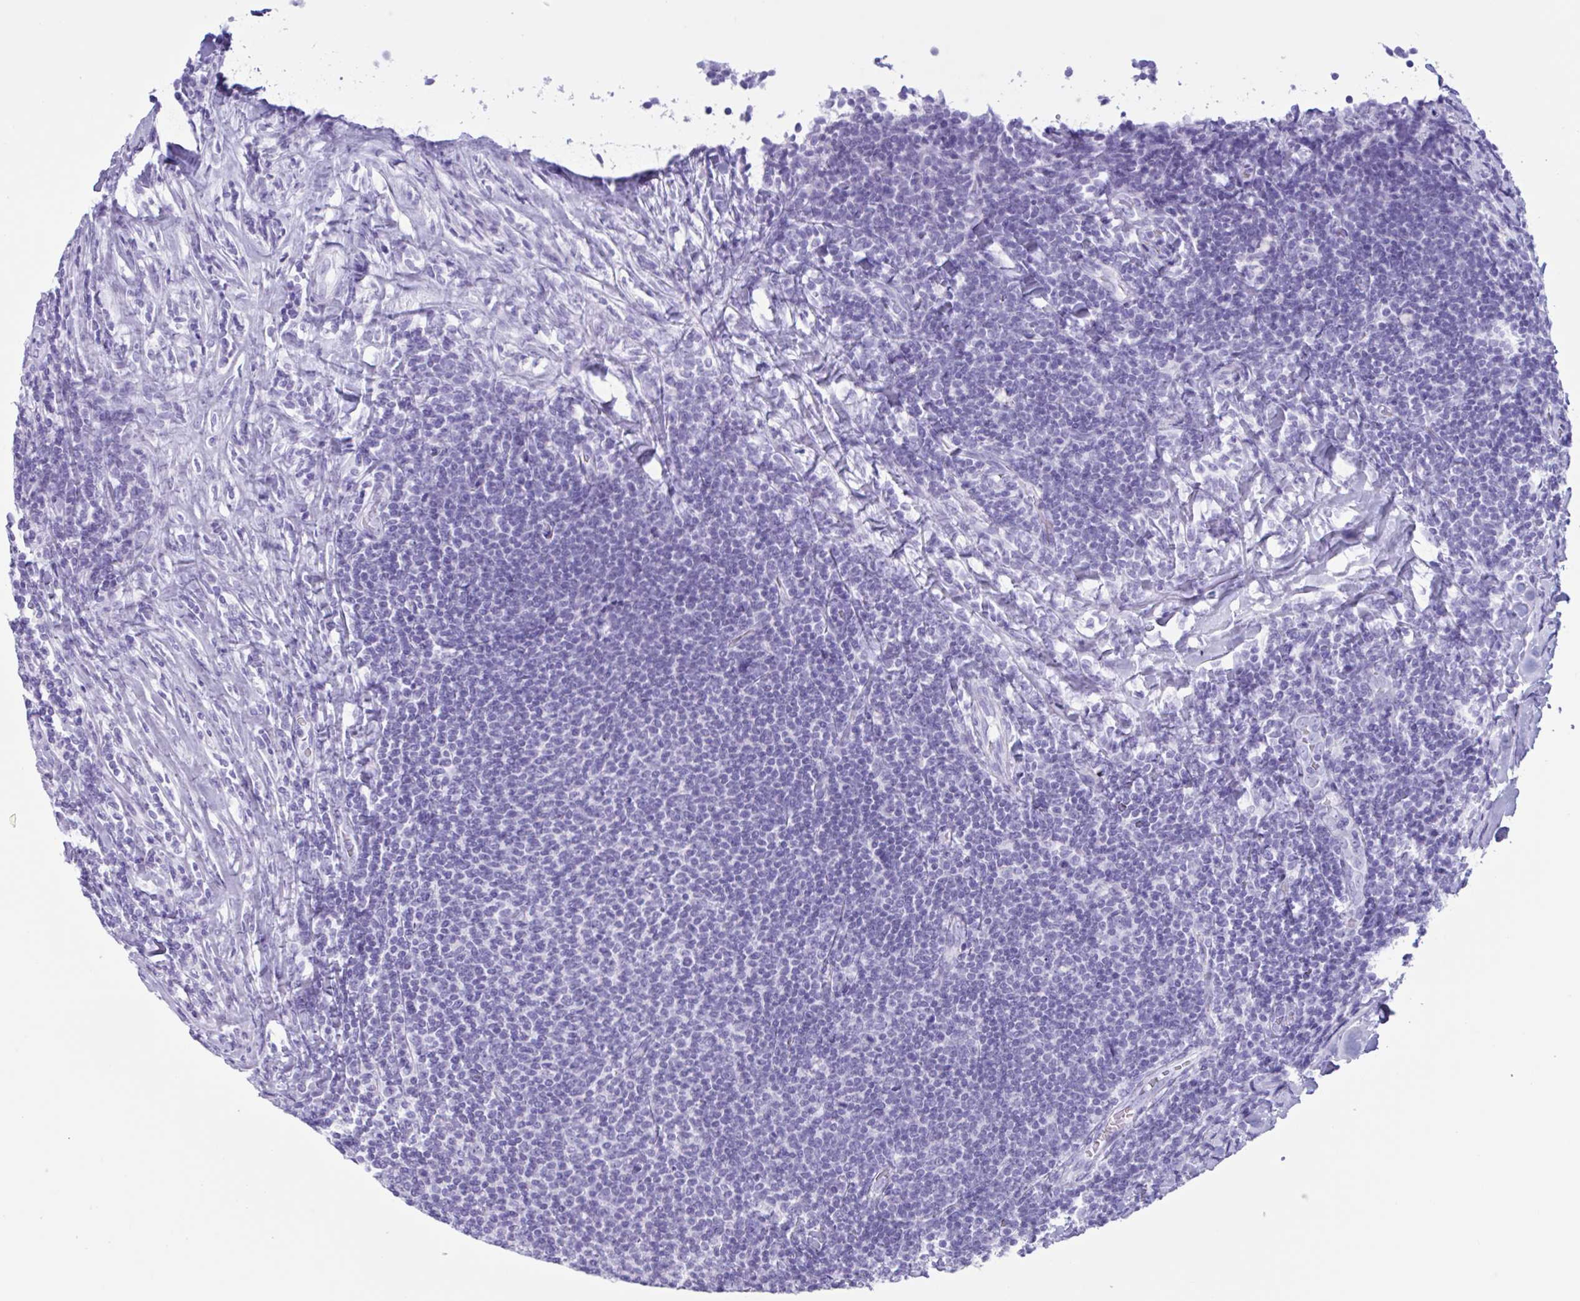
{"staining": {"intensity": "negative", "quantity": "none", "location": "none"}, "tissue": "lymphoma", "cell_type": "Tumor cells", "image_type": "cancer", "snomed": [{"axis": "morphology", "description": "Malignant lymphoma, non-Hodgkin's type, Low grade"}, {"axis": "topography", "description": "Lymph node"}], "caption": "Immunohistochemistry histopathology image of lymphoma stained for a protein (brown), which shows no expression in tumor cells.", "gene": "MRGPRG", "patient": {"sex": "male", "age": 52}}